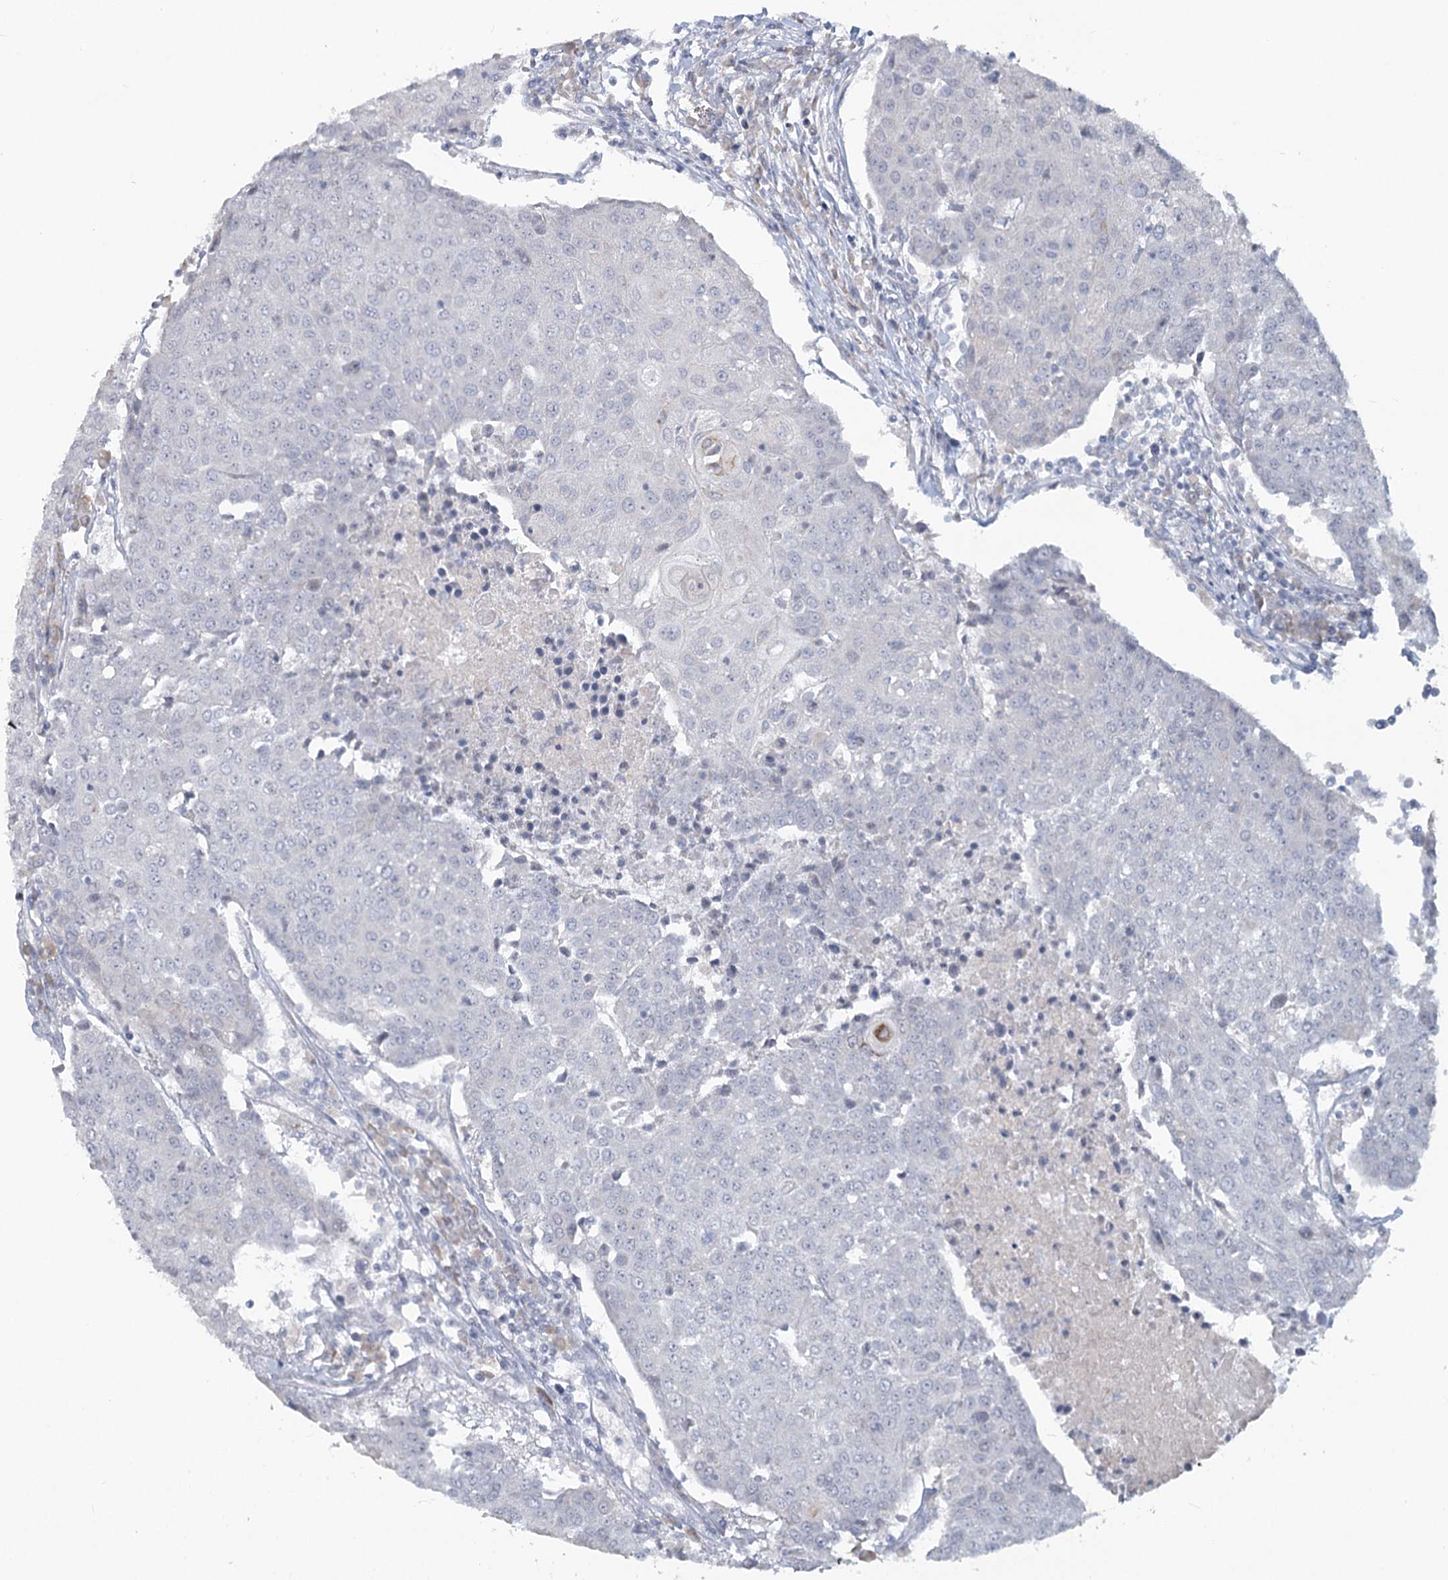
{"staining": {"intensity": "negative", "quantity": "none", "location": "none"}, "tissue": "urothelial cancer", "cell_type": "Tumor cells", "image_type": "cancer", "snomed": [{"axis": "morphology", "description": "Urothelial carcinoma, High grade"}, {"axis": "topography", "description": "Urinary bladder"}], "caption": "High-grade urothelial carcinoma was stained to show a protein in brown. There is no significant expression in tumor cells. (Stains: DAB immunohistochemistry (IHC) with hematoxylin counter stain, Microscopy: brightfield microscopy at high magnification).", "gene": "SLC9A3", "patient": {"sex": "female", "age": 85}}